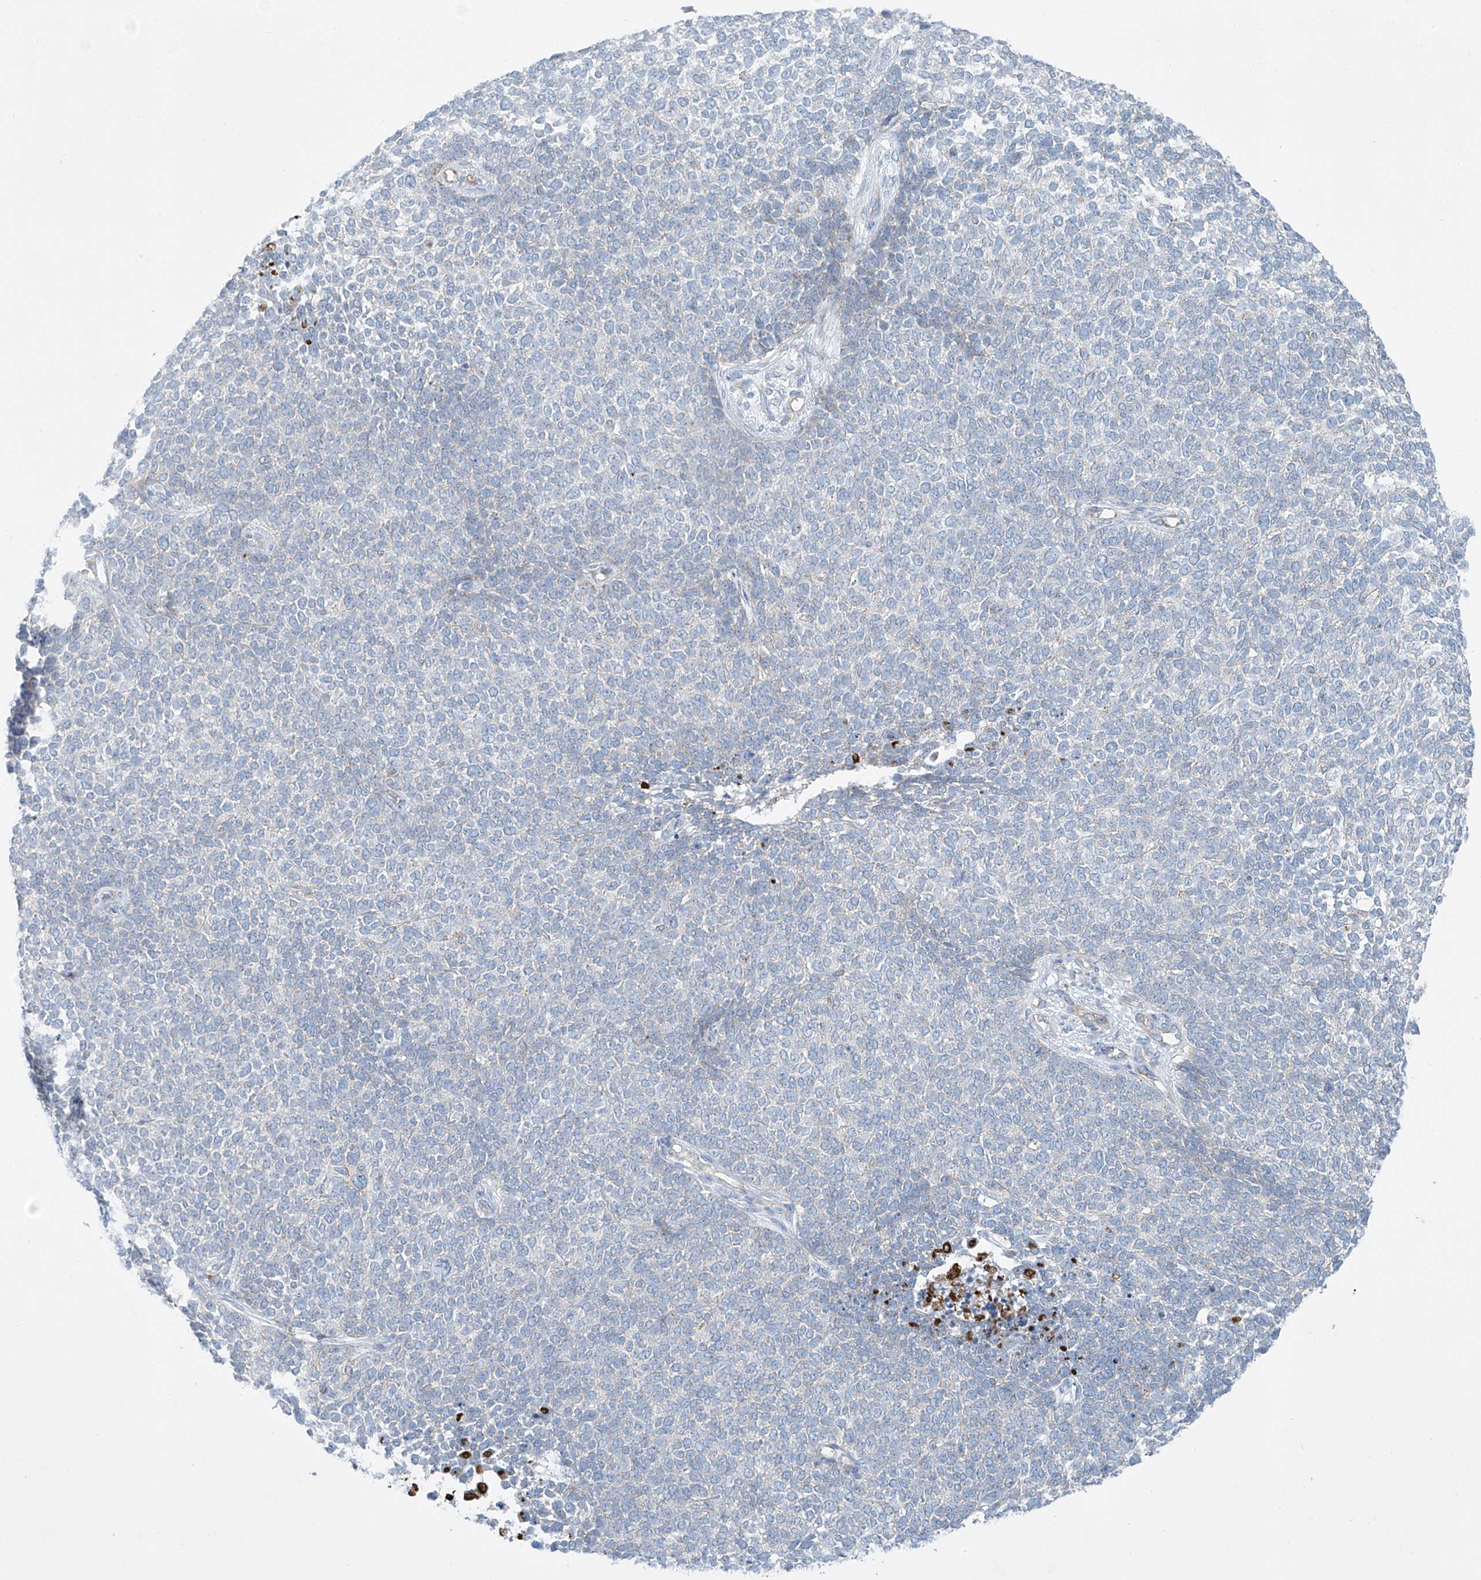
{"staining": {"intensity": "negative", "quantity": "none", "location": "none"}, "tissue": "skin cancer", "cell_type": "Tumor cells", "image_type": "cancer", "snomed": [{"axis": "morphology", "description": "Basal cell carcinoma"}, {"axis": "topography", "description": "Skin"}], "caption": "This is an IHC photomicrograph of skin basal cell carcinoma. There is no staining in tumor cells.", "gene": "VAMP5", "patient": {"sex": "female", "age": 84}}